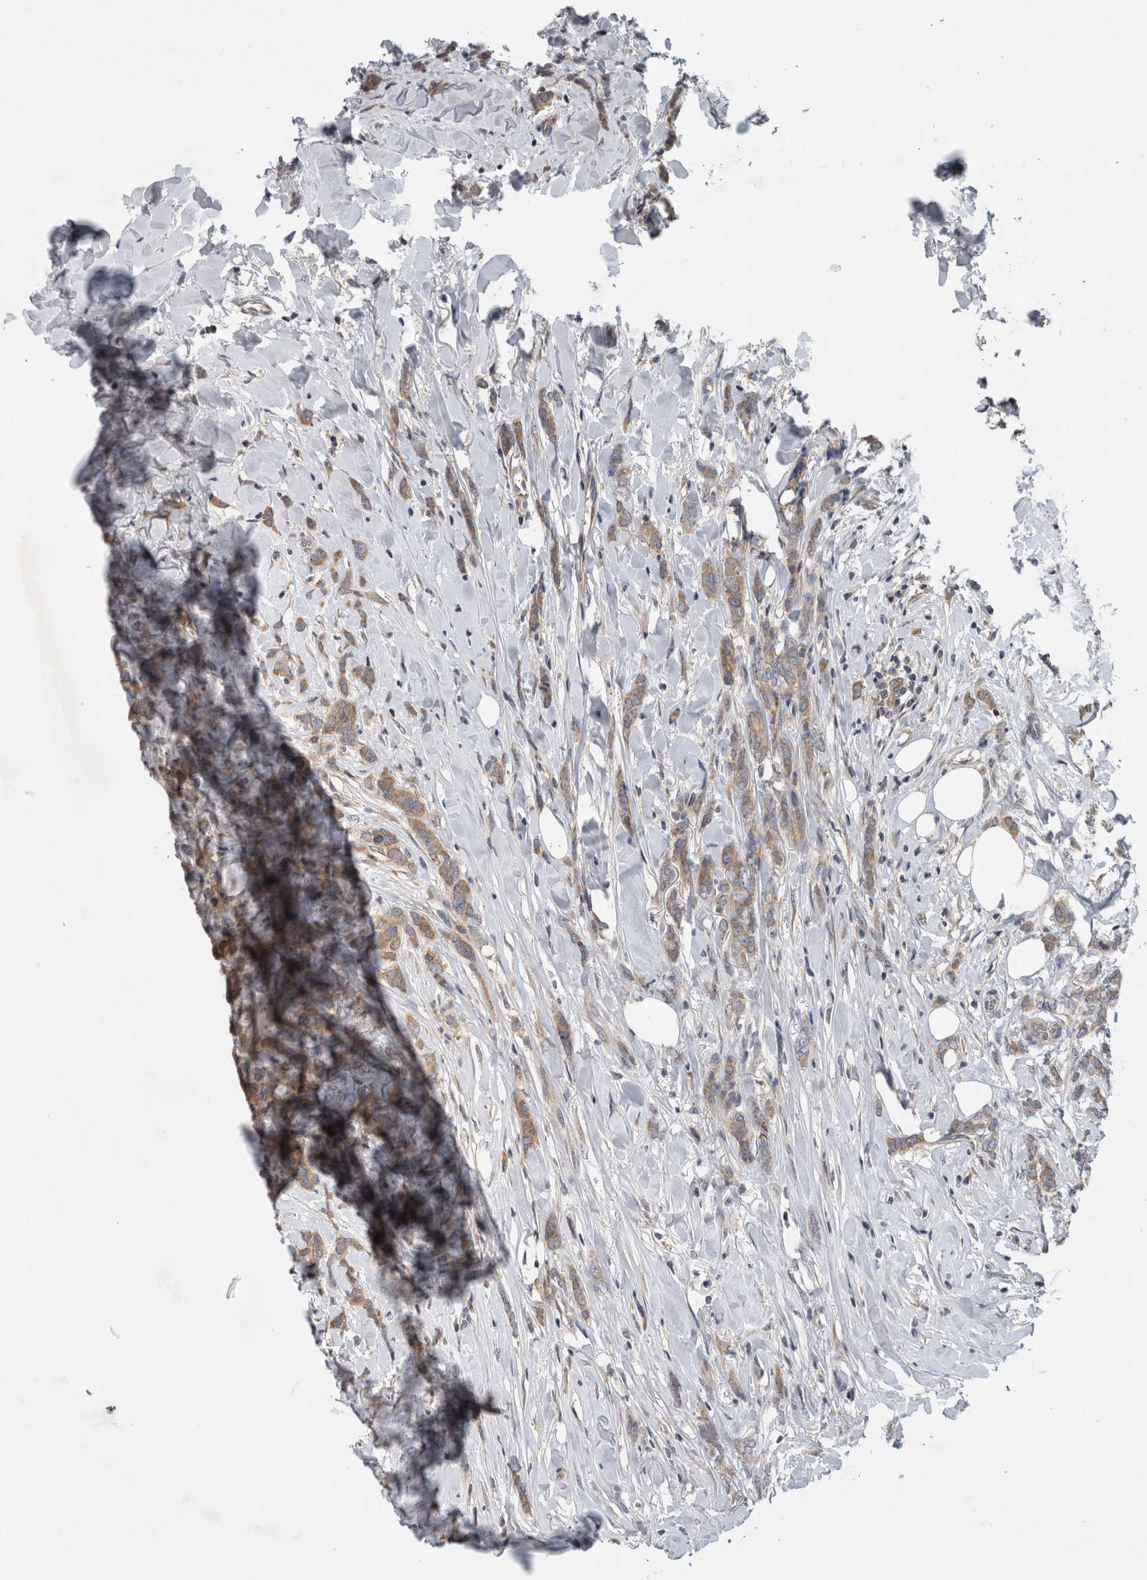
{"staining": {"intensity": "weak", "quantity": ">75%", "location": "cytoplasmic/membranous"}, "tissue": "breast cancer", "cell_type": "Tumor cells", "image_type": "cancer", "snomed": [{"axis": "morphology", "description": "Lobular carcinoma"}, {"axis": "topography", "description": "Skin"}, {"axis": "topography", "description": "Breast"}], "caption": "Lobular carcinoma (breast) stained for a protein demonstrates weak cytoplasmic/membranous positivity in tumor cells.", "gene": "PDCD2", "patient": {"sex": "female", "age": 46}}